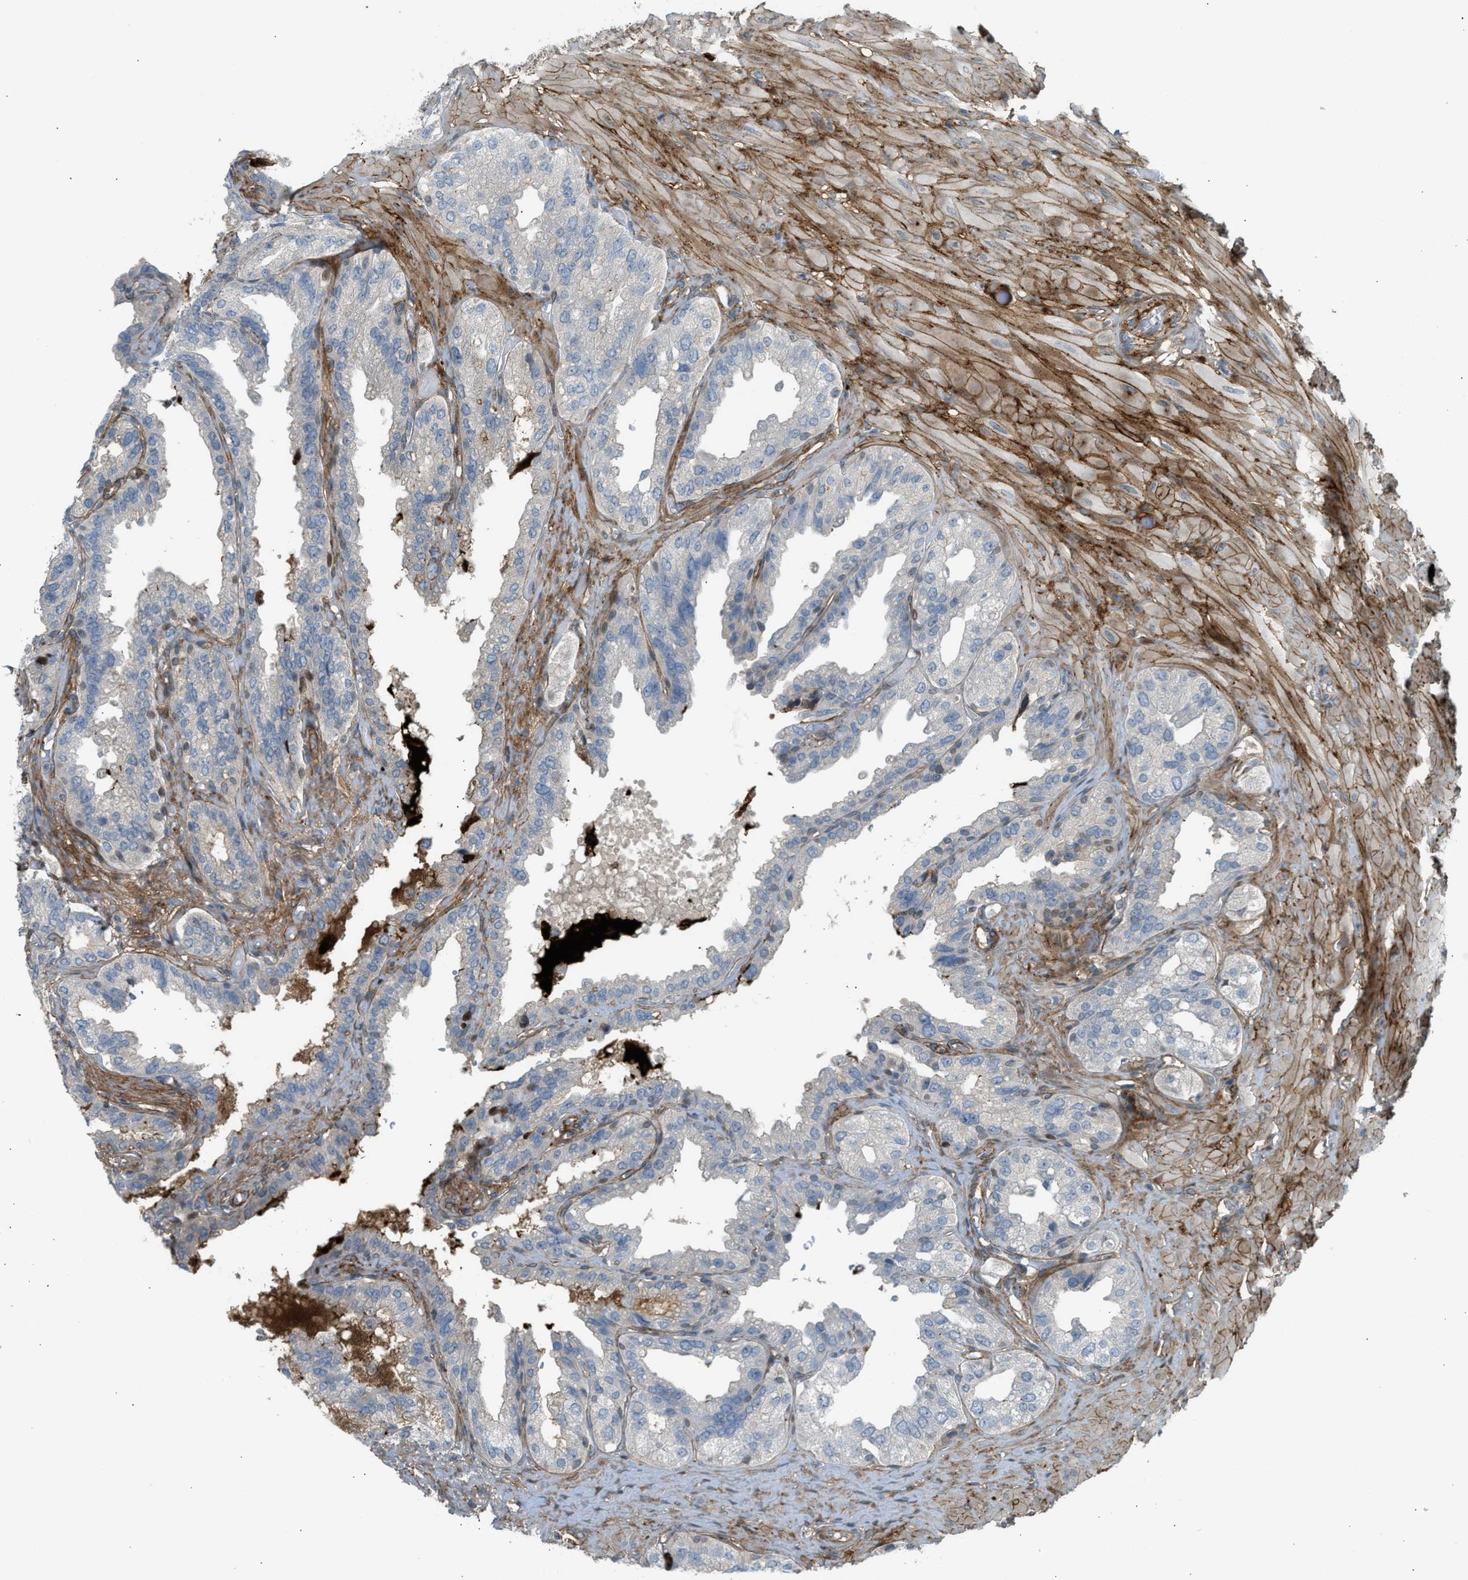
{"staining": {"intensity": "moderate", "quantity": "<25%", "location": "cytoplasmic/membranous"}, "tissue": "seminal vesicle", "cell_type": "Glandular cells", "image_type": "normal", "snomed": [{"axis": "morphology", "description": "Normal tissue, NOS"}, {"axis": "topography", "description": "Seminal veicle"}], "caption": "Immunohistochemistry (IHC) of benign human seminal vesicle reveals low levels of moderate cytoplasmic/membranous staining in about <25% of glandular cells.", "gene": "EDNRA", "patient": {"sex": "male", "age": 68}}